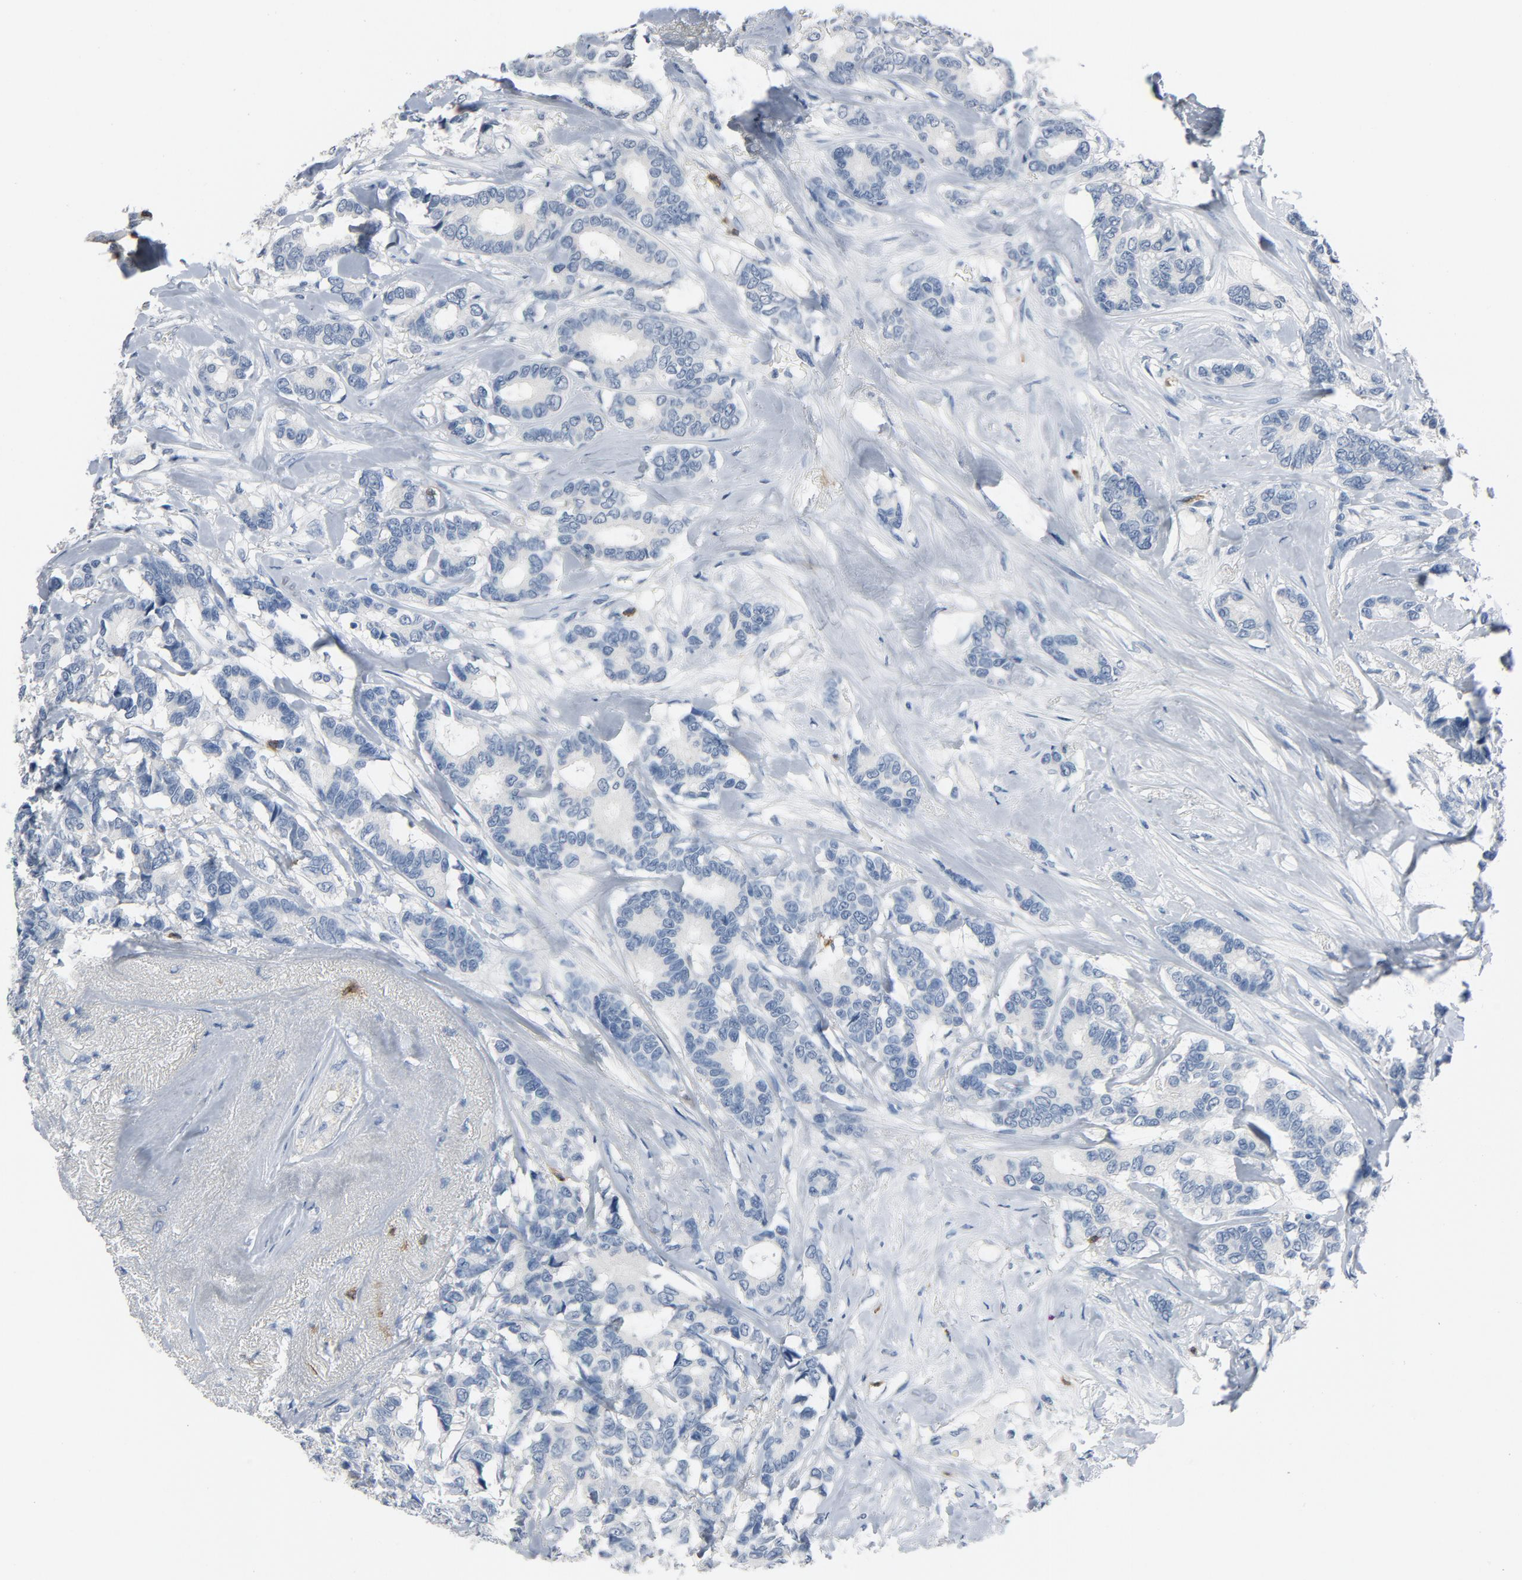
{"staining": {"intensity": "negative", "quantity": "none", "location": "none"}, "tissue": "breast cancer", "cell_type": "Tumor cells", "image_type": "cancer", "snomed": [{"axis": "morphology", "description": "Duct carcinoma"}, {"axis": "topography", "description": "Breast"}], "caption": "IHC image of neoplastic tissue: human breast intraductal carcinoma stained with DAB (3,3'-diaminobenzidine) shows no significant protein positivity in tumor cells.", "gene": "LCK", "patient": {"sex": "female", "age": 87}}